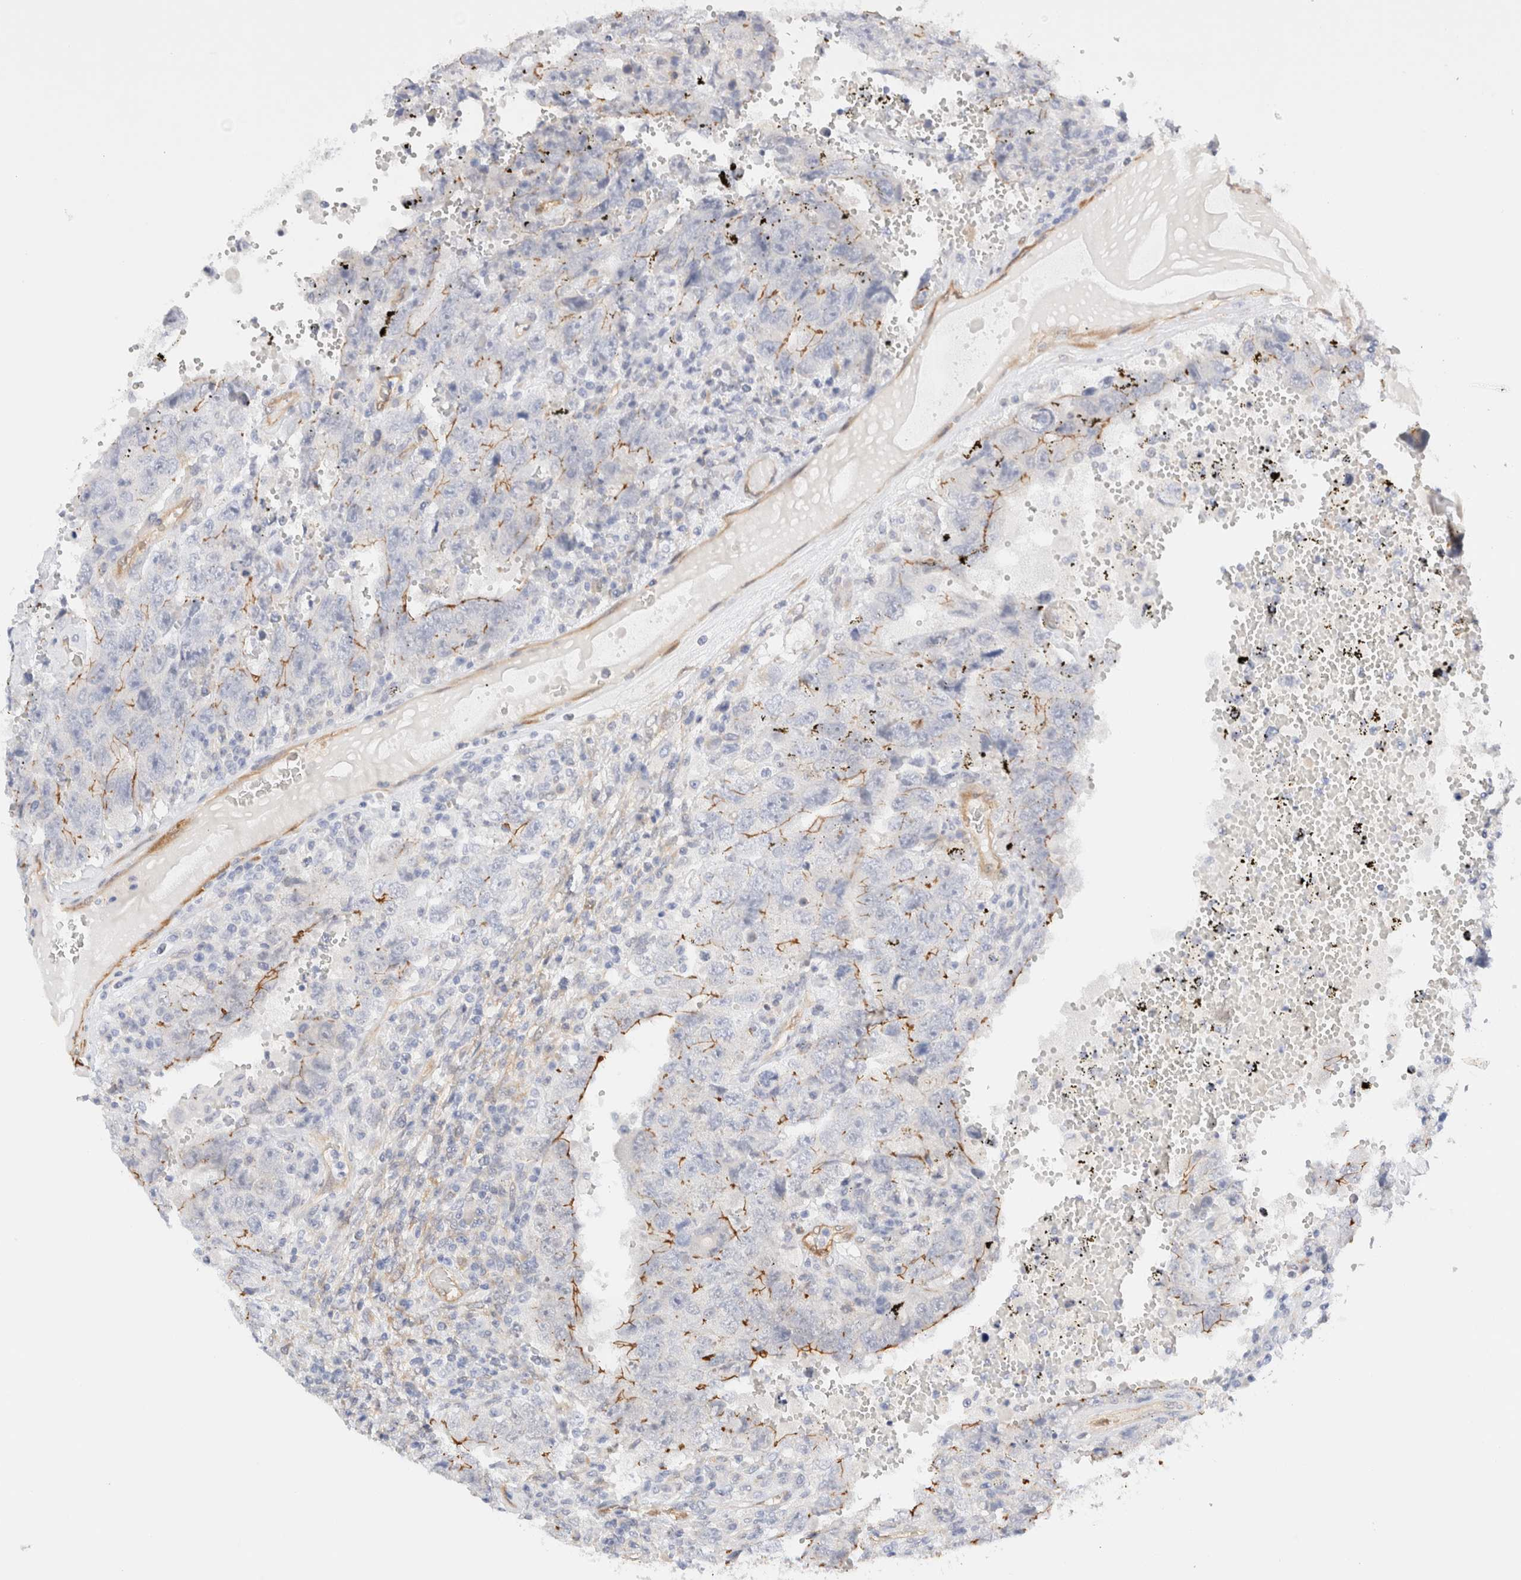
{"staining": {"intensity": "moderate", "quantity": "25%-75%", "location": "cytoplasmic/membranous"}, "tissue": "testis cancer", "cell_type": "Tumor cells", "image_type": "cancer", "snomed": [{"axis": "morphology", "description": "Carcinoma, Embryonal, NOS"}, {"axis": "topography", "description": "Testis"}], "caption": "DAB immunohistochemical staining of human embryonal carcinoma (testis) demonstrates moderate cytoplasmic/membranous protein staining in about 25%-75% of tumor cells. The staining was performed using DAB (3,3'-diaminobenzidine) to visualize the protein expression in brown, while the nuclei were stained in blue with hematoxylin (Magnification: 20x).", "gene": "LMCD1", "patient": {"sex": "male", "age": 26}}